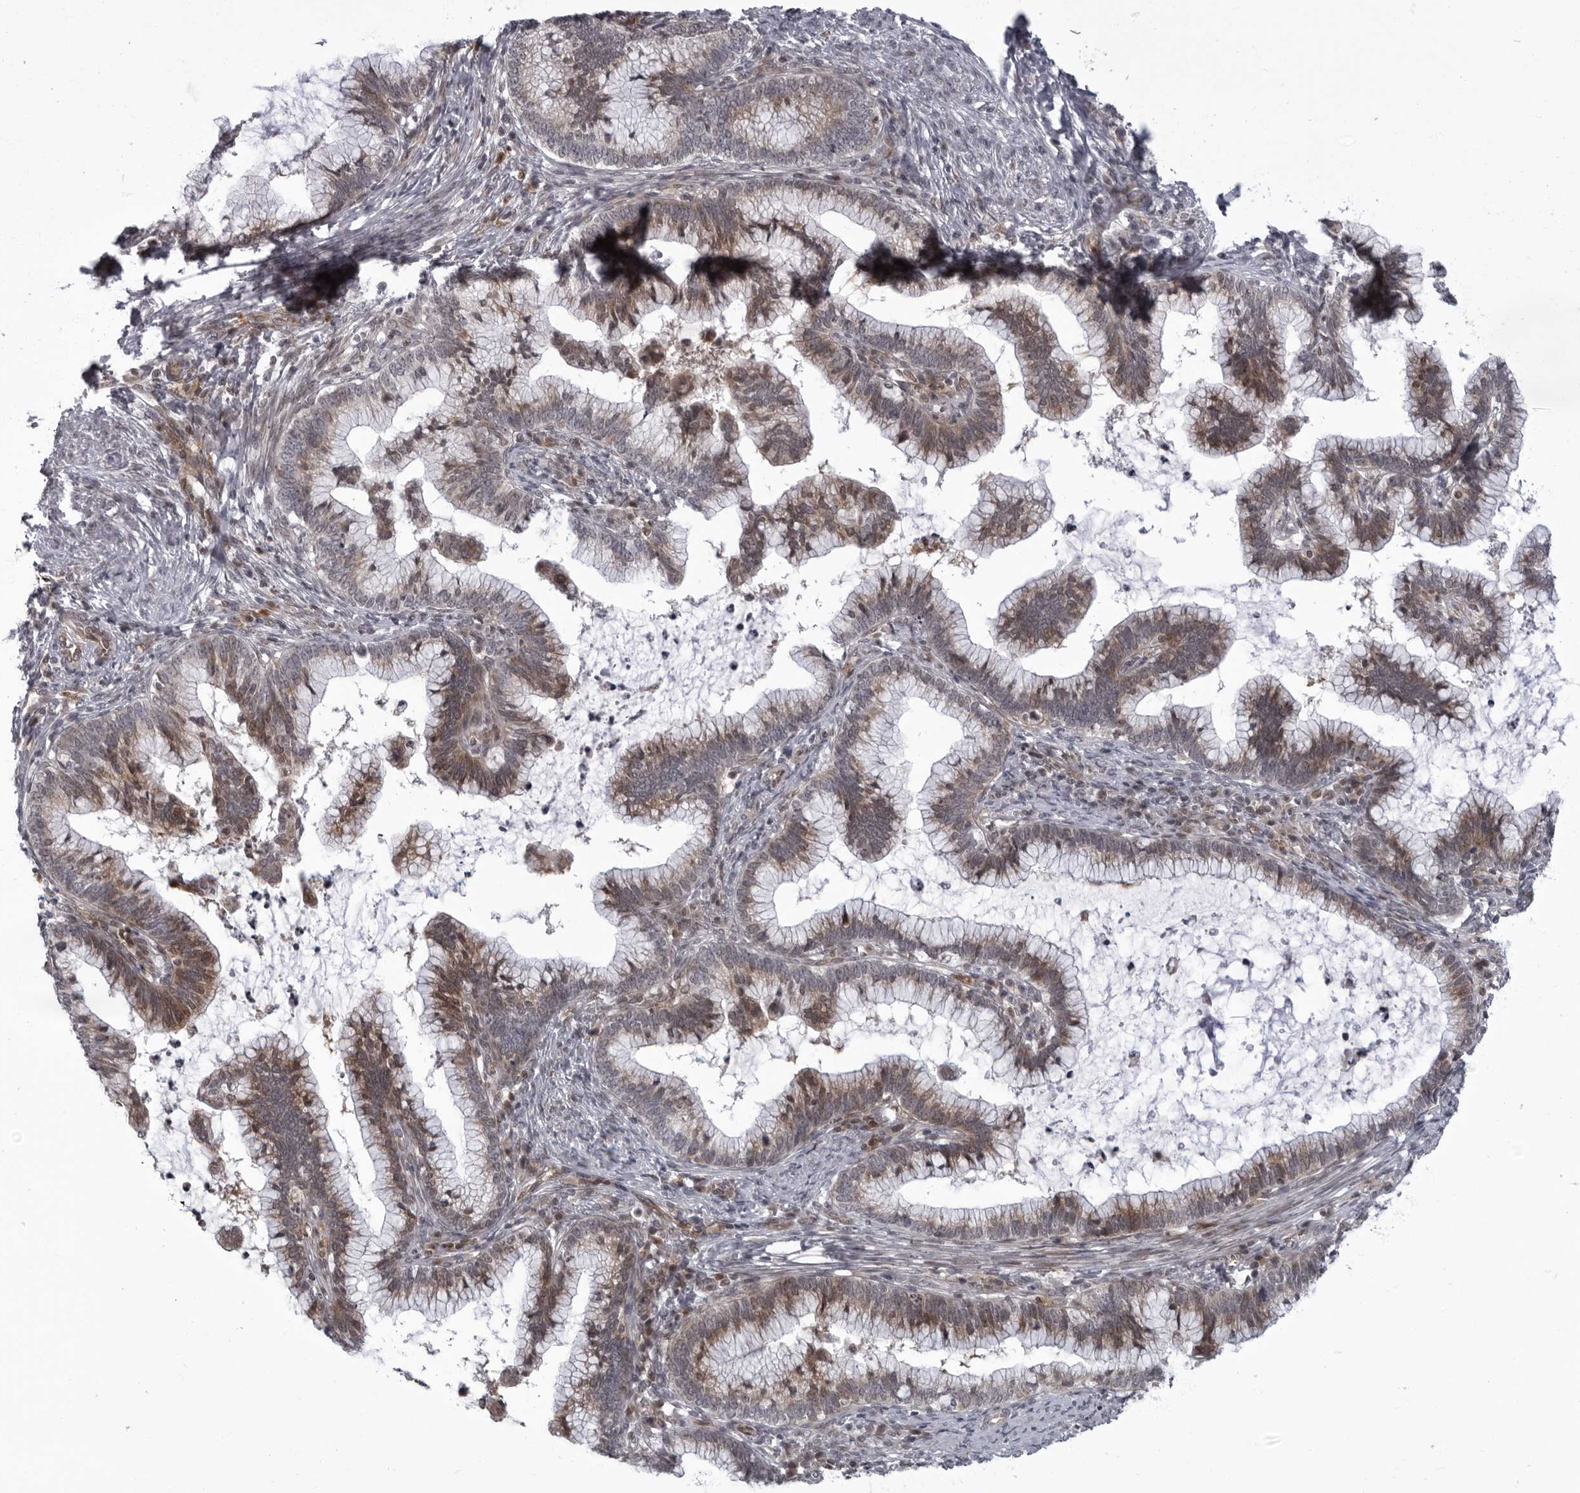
{"staining": {"intensity": "moderate", "quantity": ">75%", "location": "cytoplasmic/membranous"}, "tissue": "cervical cancer", "cell_type": "Tumor cells", "image_type": "cancer", "snomed": [{"axis": "morphology", "description": "Adenocarcinoma, NOS"}, {"axis": "topography", "description": "Cervix"}], "caption": "This histopathology image exhibits IHC staining of human cervical cancer, with medium moderate cytoplasmic/membranous expression in about >75% of tumor cells.", "gene": "THOP1", "patient": {"sex": "female", "age": 36}}